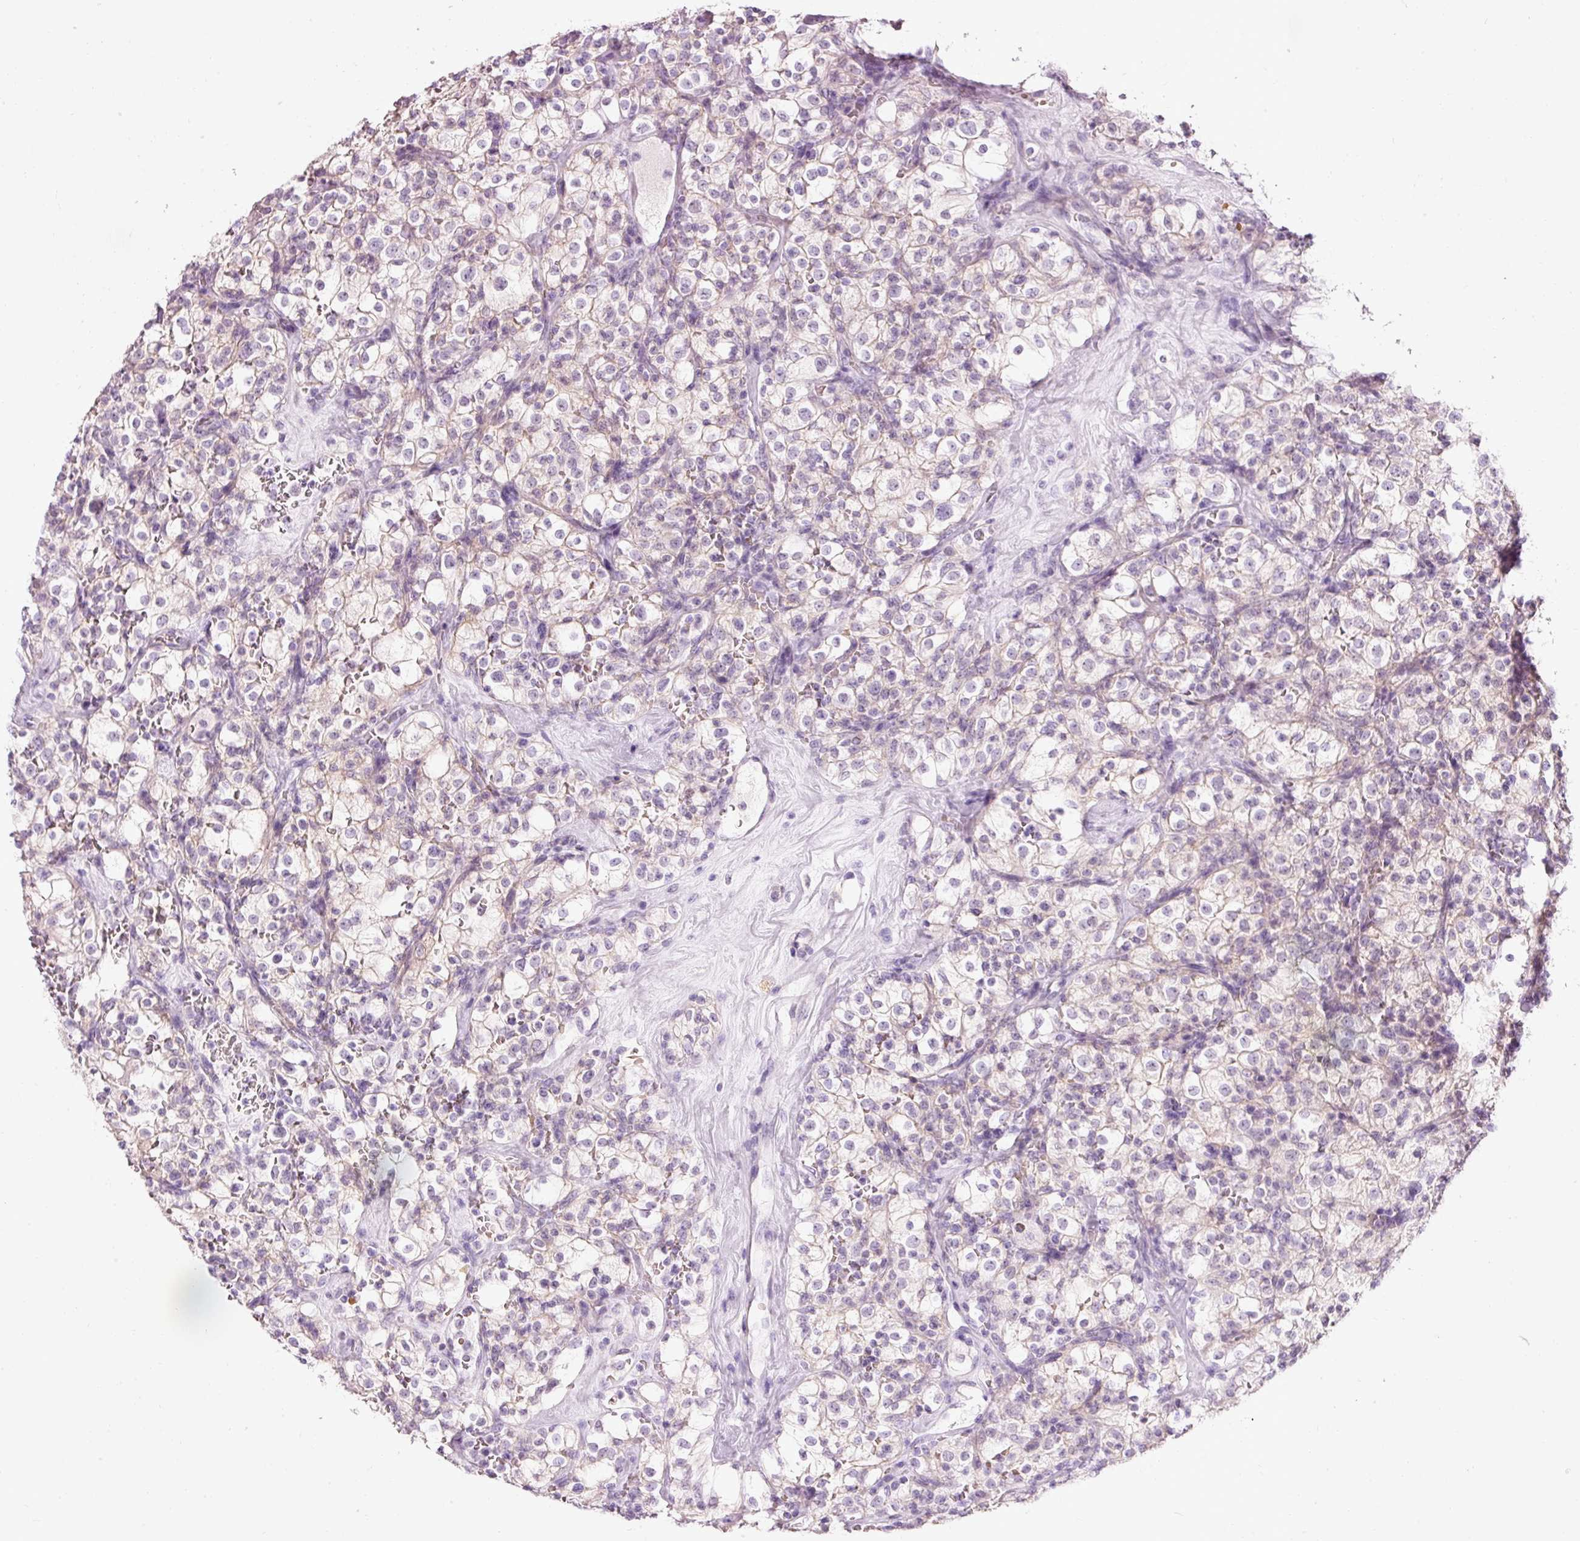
{"staining": {"intensity": "weak", "quantity": "<25%", "location": "cytoplasmic/membranous"}, "tissue": "renal cancer", "cell_type": "Tumor cells", "image_type": "cancer", "snomed": [{"axis": "morphology", "description": "Adenocarcinoma, NOS"}, {"axis": "topography", "description": "Kidney"}], "caption": "IHC histopathology image of renal cancer (adenocarcinoma) stained for a protein (brown), which exhibits no expression in tumor cells.", "gene": "DHRS11", "patient": {"sex": "female", "age": 74}}